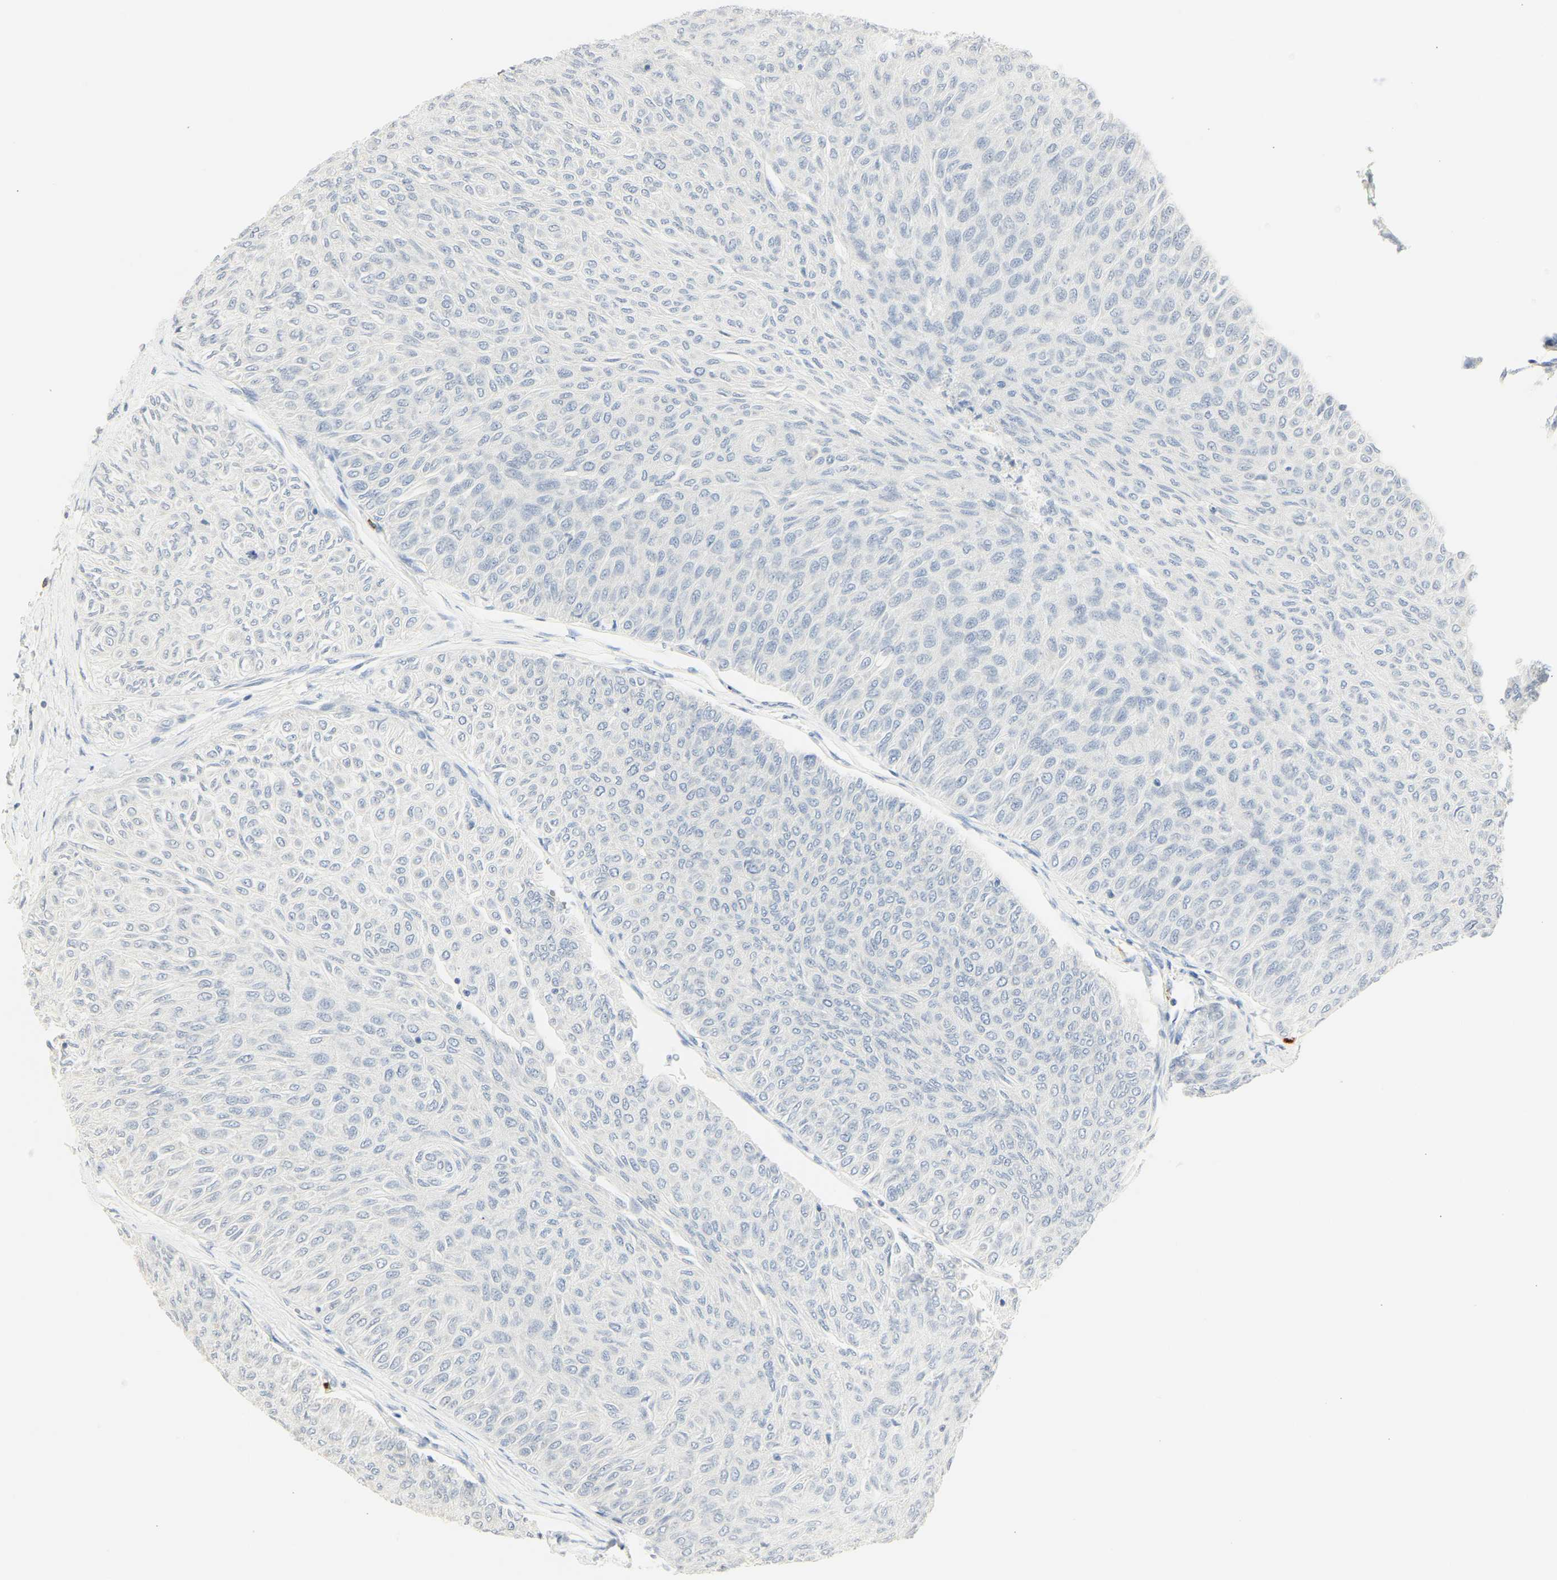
{"staining": {"intensity": "negative", "quantity": "none", "location": "none"}, "tissue": "urothelial cancer", "cell_type": "Tumor cells", "image_type": "cancer", "snomed": [{"axis": "morphology", "description": "Urothelial carcinoma, Low grade"}, {"axis": "topography", "description": "Urinary bladder"}], "caption": "High power microscopy photomicrograph of an immunohistochemistry (IHC) photomicrograph of urothelial cancer, revealing no significant staining in tumor cells. (IHC, brightfield microscopy, high magnification).", "gene": "MPO", "patient": {"sex": "male", "age": 78}}